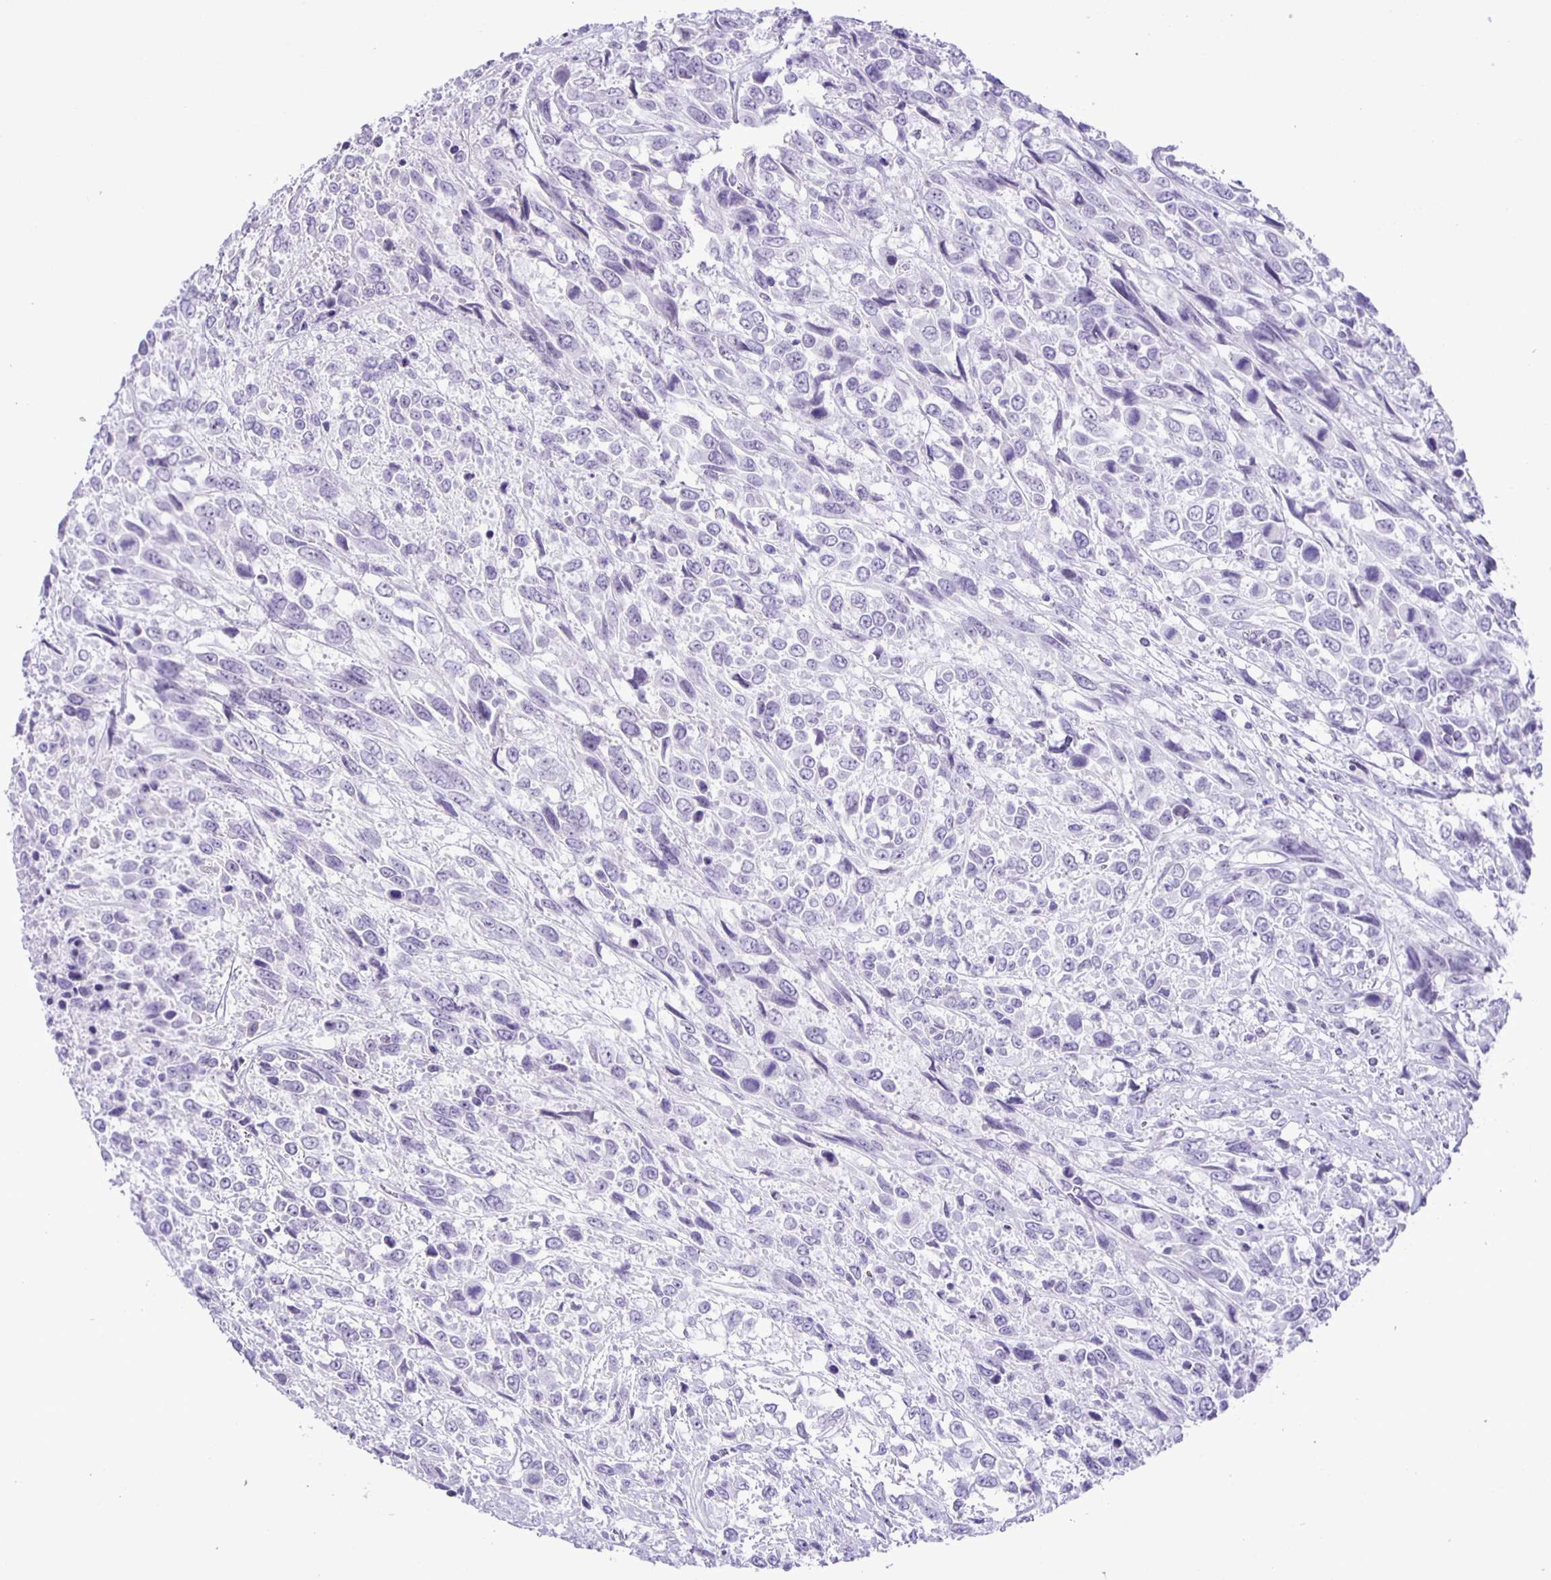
{"staining": {"intensity": "negative", "quantity": "none", "location": "none"}, "tissue": "urothelial cancer", "cell_type": "Tumor cells", "image_type": "cancer", "snomed": [{"axis": "morphology", "description": "Urothelial carcinoma, High grade"}, {"axis": "topography", "description": "Urinary bladder"}], "caption": "Immunohistochemistry (IHC) photomicrograph of neoplastic tissue: human urothelial carcinoma (high-grade) stained with DAB (3,3'-diaminobenzidine) shows no significant protein expression in tumor cells.", "gene": "EZHIP", "patient": {"sex": "female", "age": 70}}